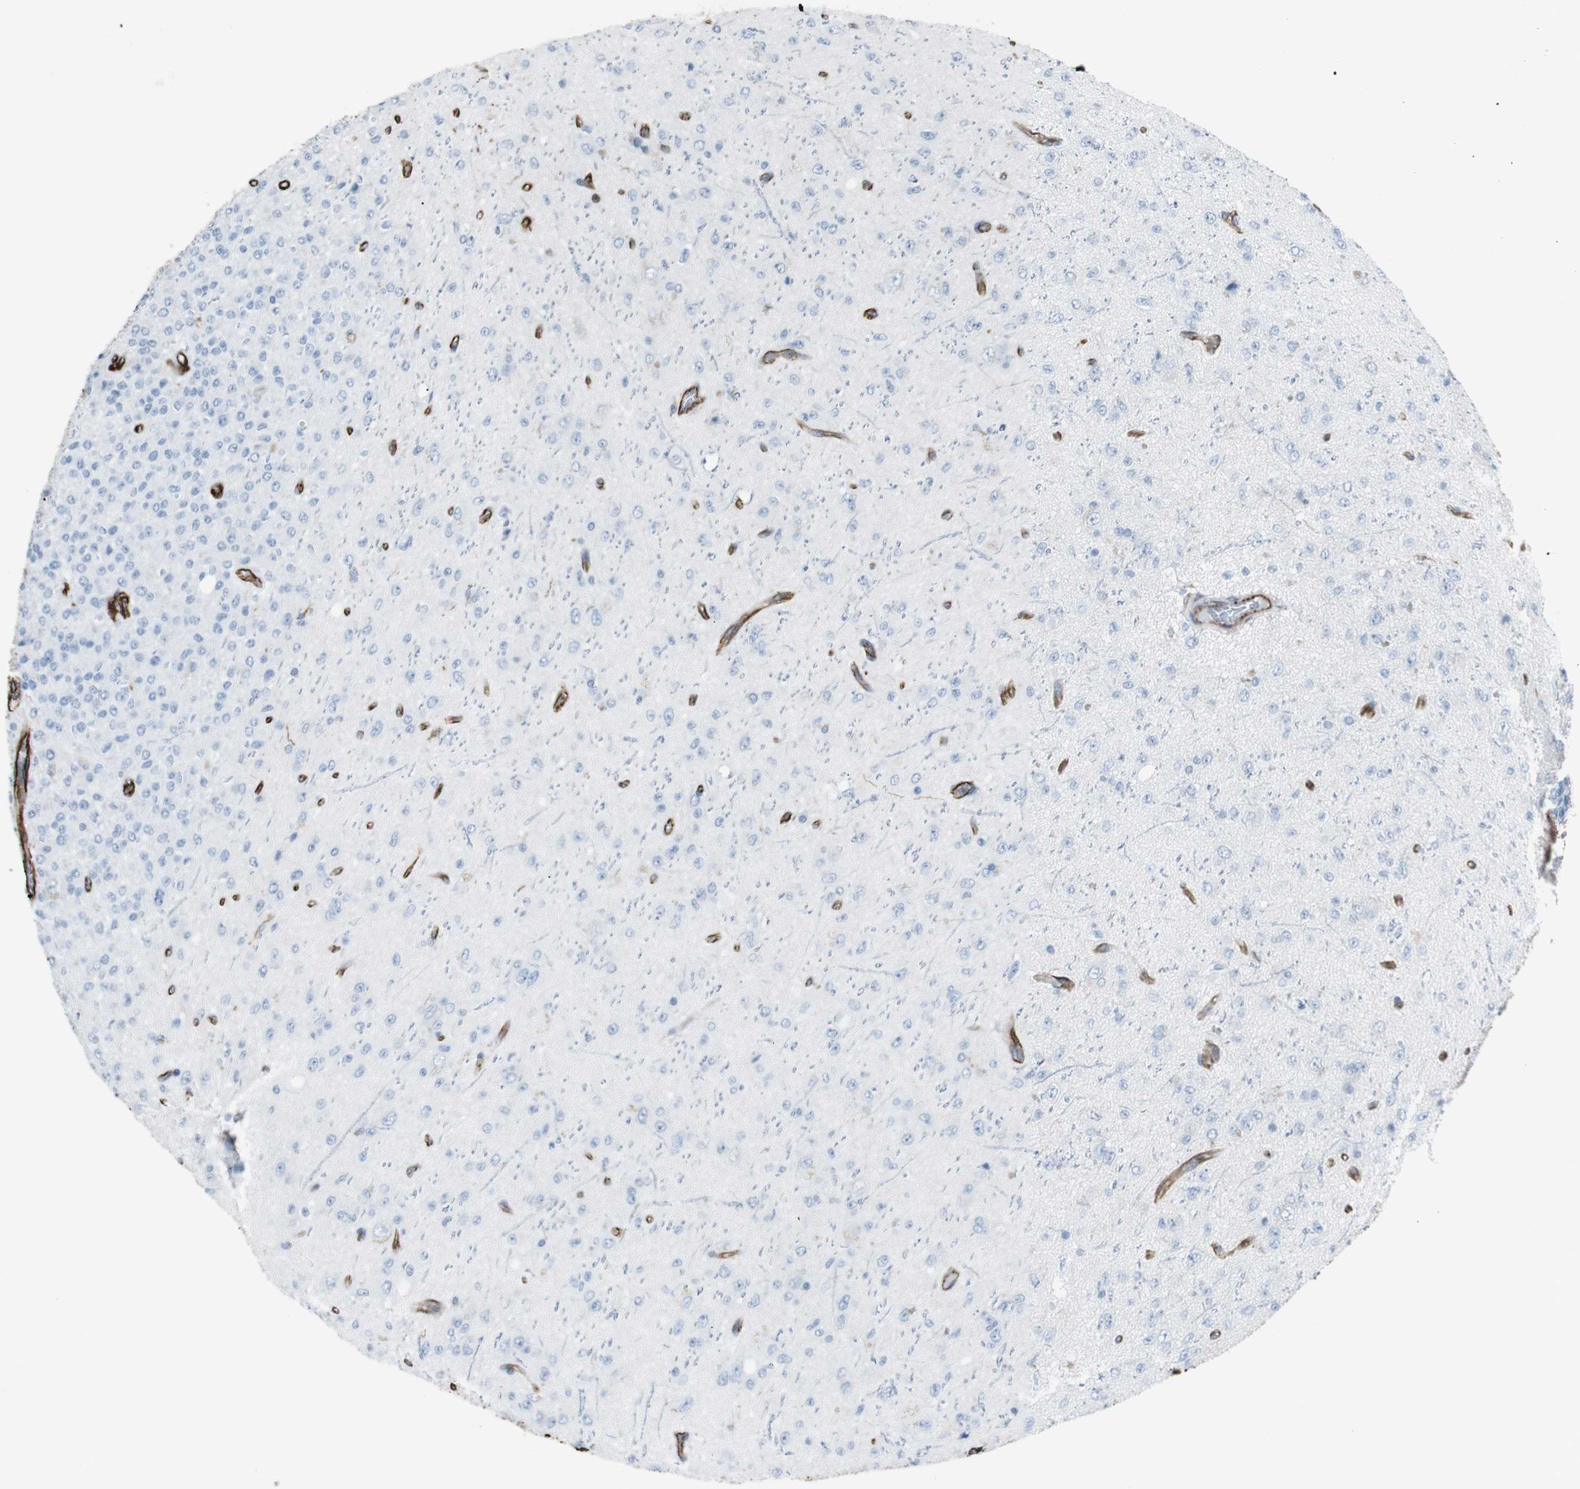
{"staining": {"intensity": "negative", "quantity": "none", "location": "none"}, "tissue": "glioma", "cell_type": "Tumor cells", "image_type": "cancer", "snomed": [{"axis": "morphology", "description": "Glioma, malignant, High grade"}, {"axis": "topography", "description": "pancreas cauda"}], "caption": "Image shows no significant protein staining in tumor cells of glioma.", "gene": "ZDHHC6", "patient": {"sex": "male", "age": 60}}